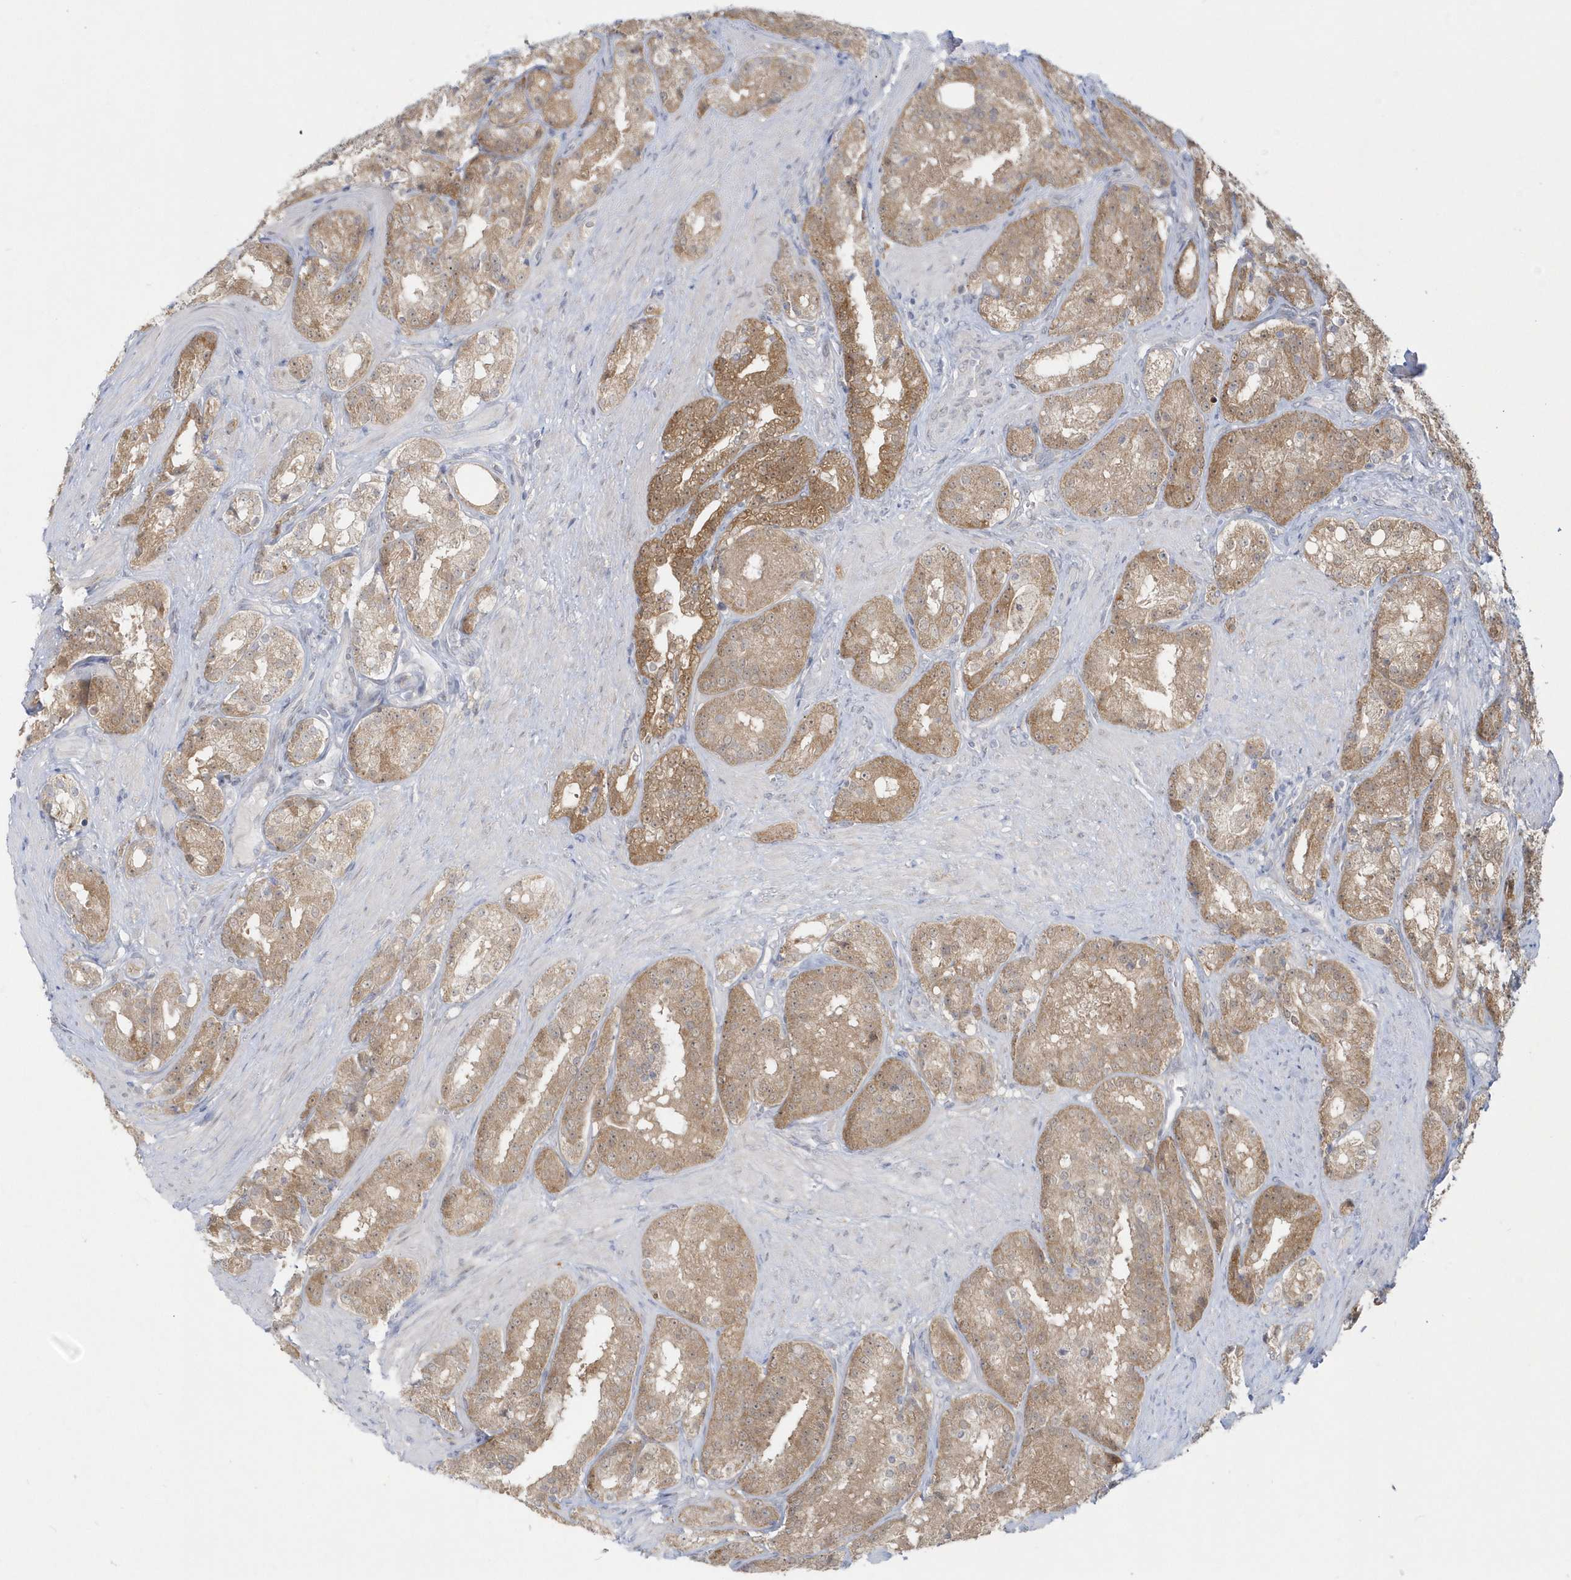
{"staining": {"intensity": "moderate", "quantity": ">75%", "location": "cytoplasmic/membranous"}, "tissue": "prostate cancer", "cell_type": "Tumor cells", "image_type": "cancer", "snomed": [{"axis": "morphology", "description": "Adenocarcinoma, High grade"}, {"axis": "topography", "description": "Prostate"}], "caption": "Immunohistochemical staining of high-grade adenocarcinoma (prostate) reveals medium levels of moderate cytoplasmic/membranous protein positivity in about >75% of tumor cells. (DAB IHC with brightfield microscopy, high magnification).", "gene": "PCBD1", "patient": {"sex": "male", "age": 60}}